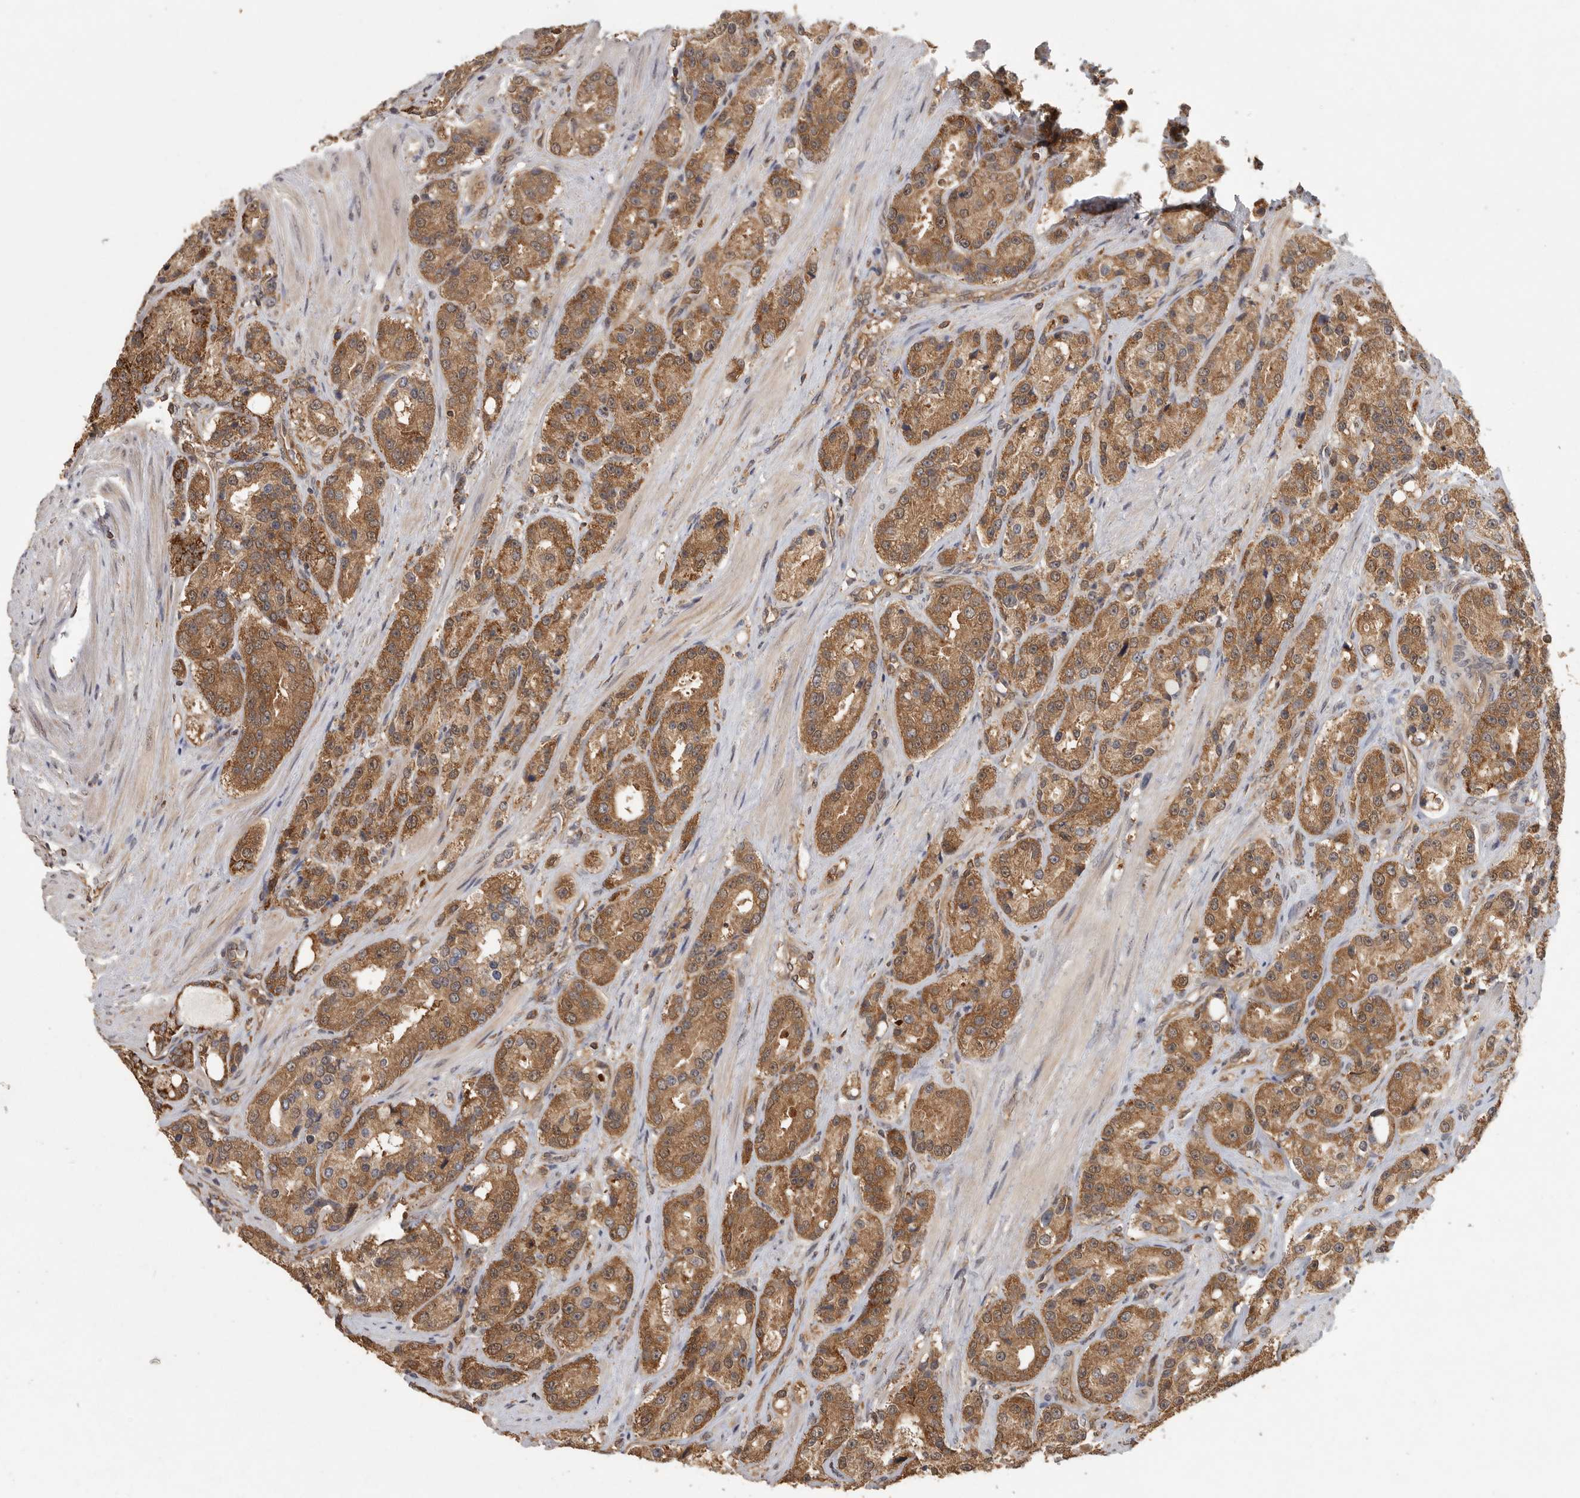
{"staining": {"intensity": "moderate", "quantity": ">75%", "location": "cytoplasmic/membranous"}, "tissue": "prostate cancer", "cell_type": "Tumor cells", "image_type": "cancer", "snomed": [{"axis": "morphology", "description": "Adenocarcinoma, High grade"}, {"axis": "topography", "description": "Prostate"}], "caption": "This is an image of immunohistochemistry staining of prostate adenocarcinoma (high-grade), which shows moderate expression in the cytoplasmic/membranous of tumor cells.", "gene": "CCT8", "patient": {"sex": "male", "age": 60}}